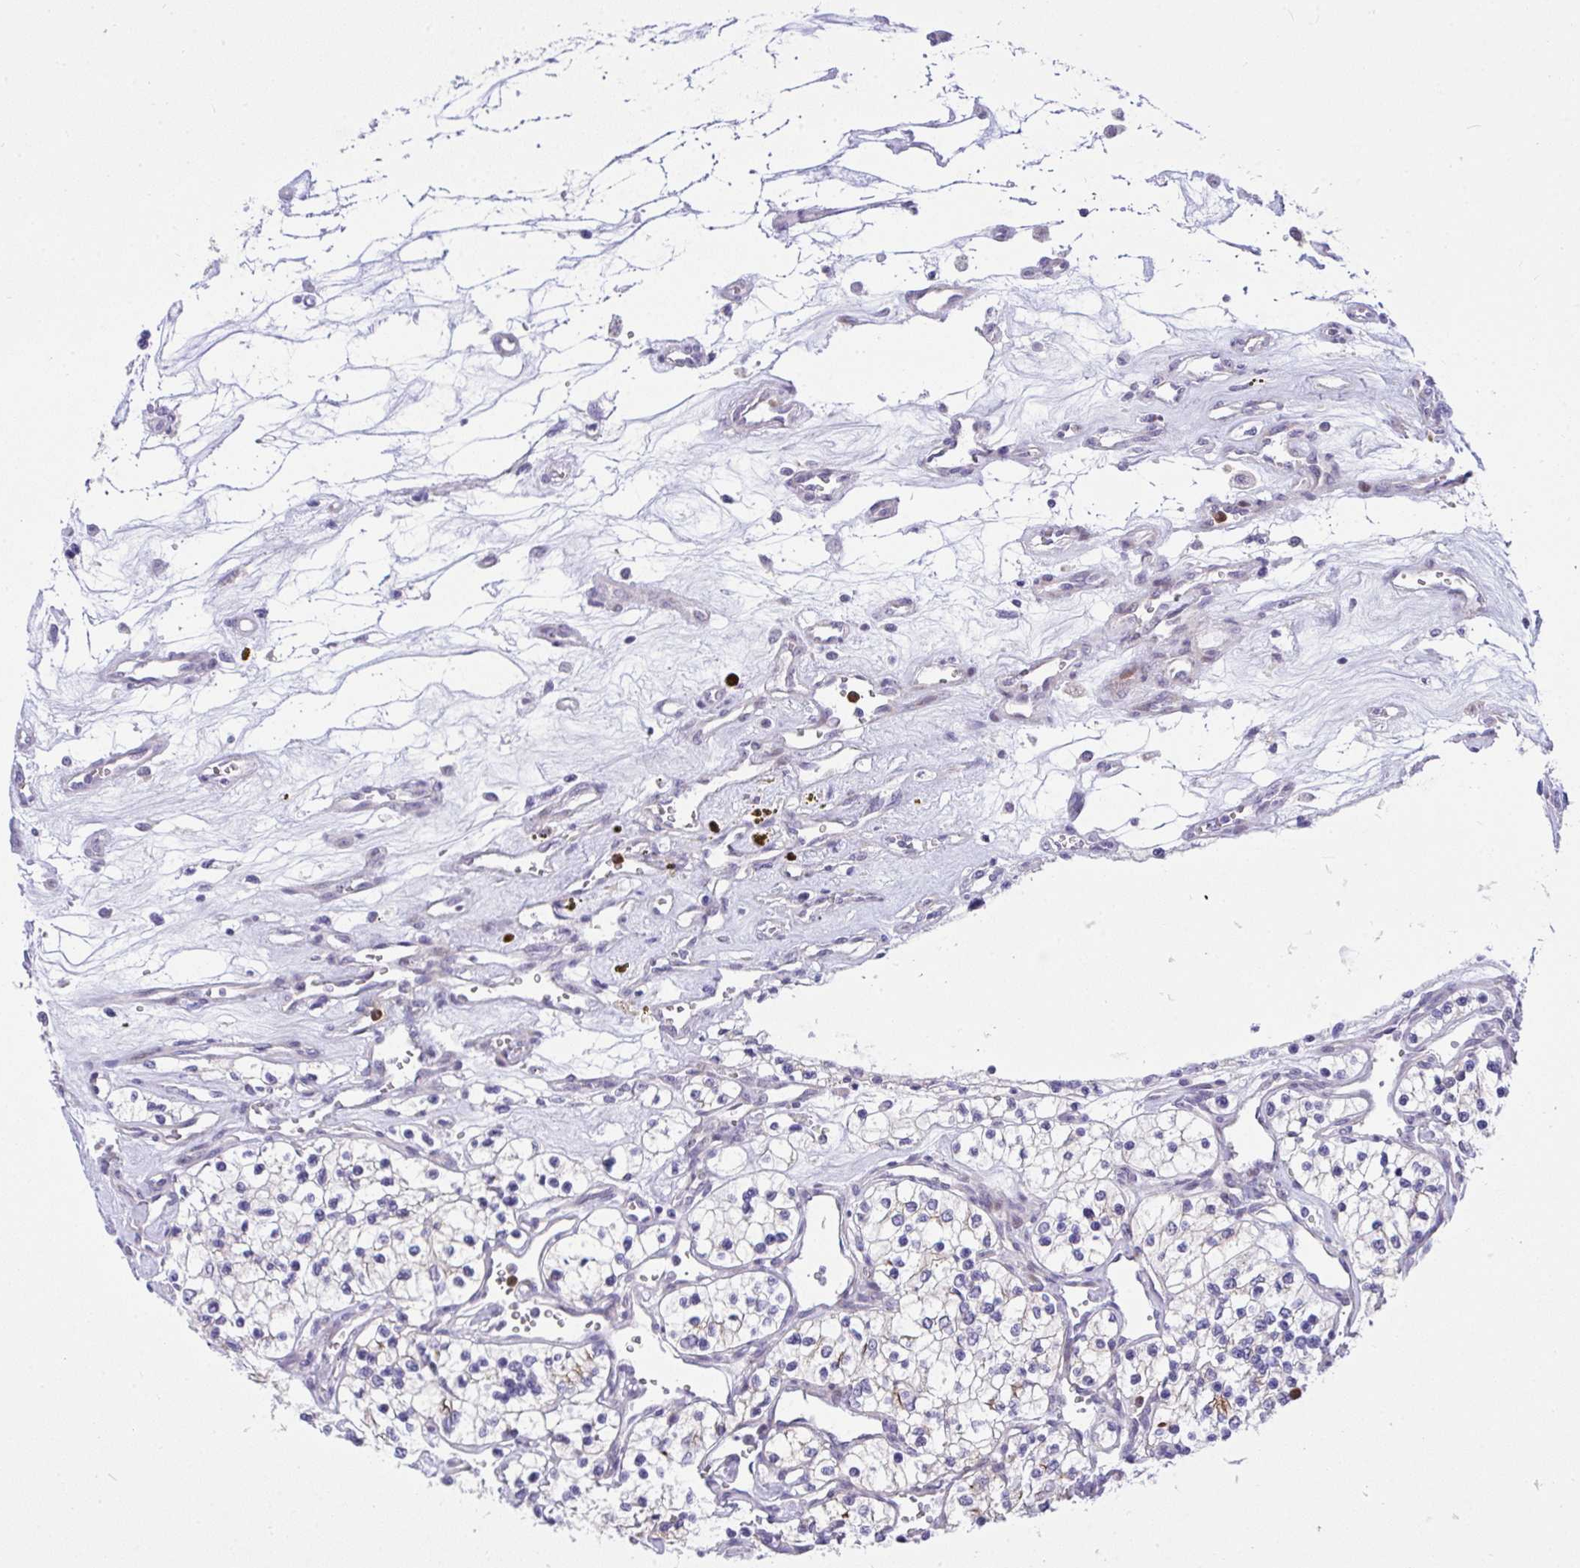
{"staining": {"intensity": "negative", "quantity": "none", "location": "none"}, "tissue": "renal cancer", "cell_type": "Tumor cells", "image_type": "cancer", "snomed": [{"axis": "morphology", "description": "Adenocarcinoma, NOS"}, {"axis": "topography", "description": "Kidney"}], "caption": "Adenocarcinoma (renal) stained for a protein using immunohistochemistry (IHC) demonstrates no staining tumor cells.", "gene": "ZNF554", "patient": {"sex": "female", "age": 69}}